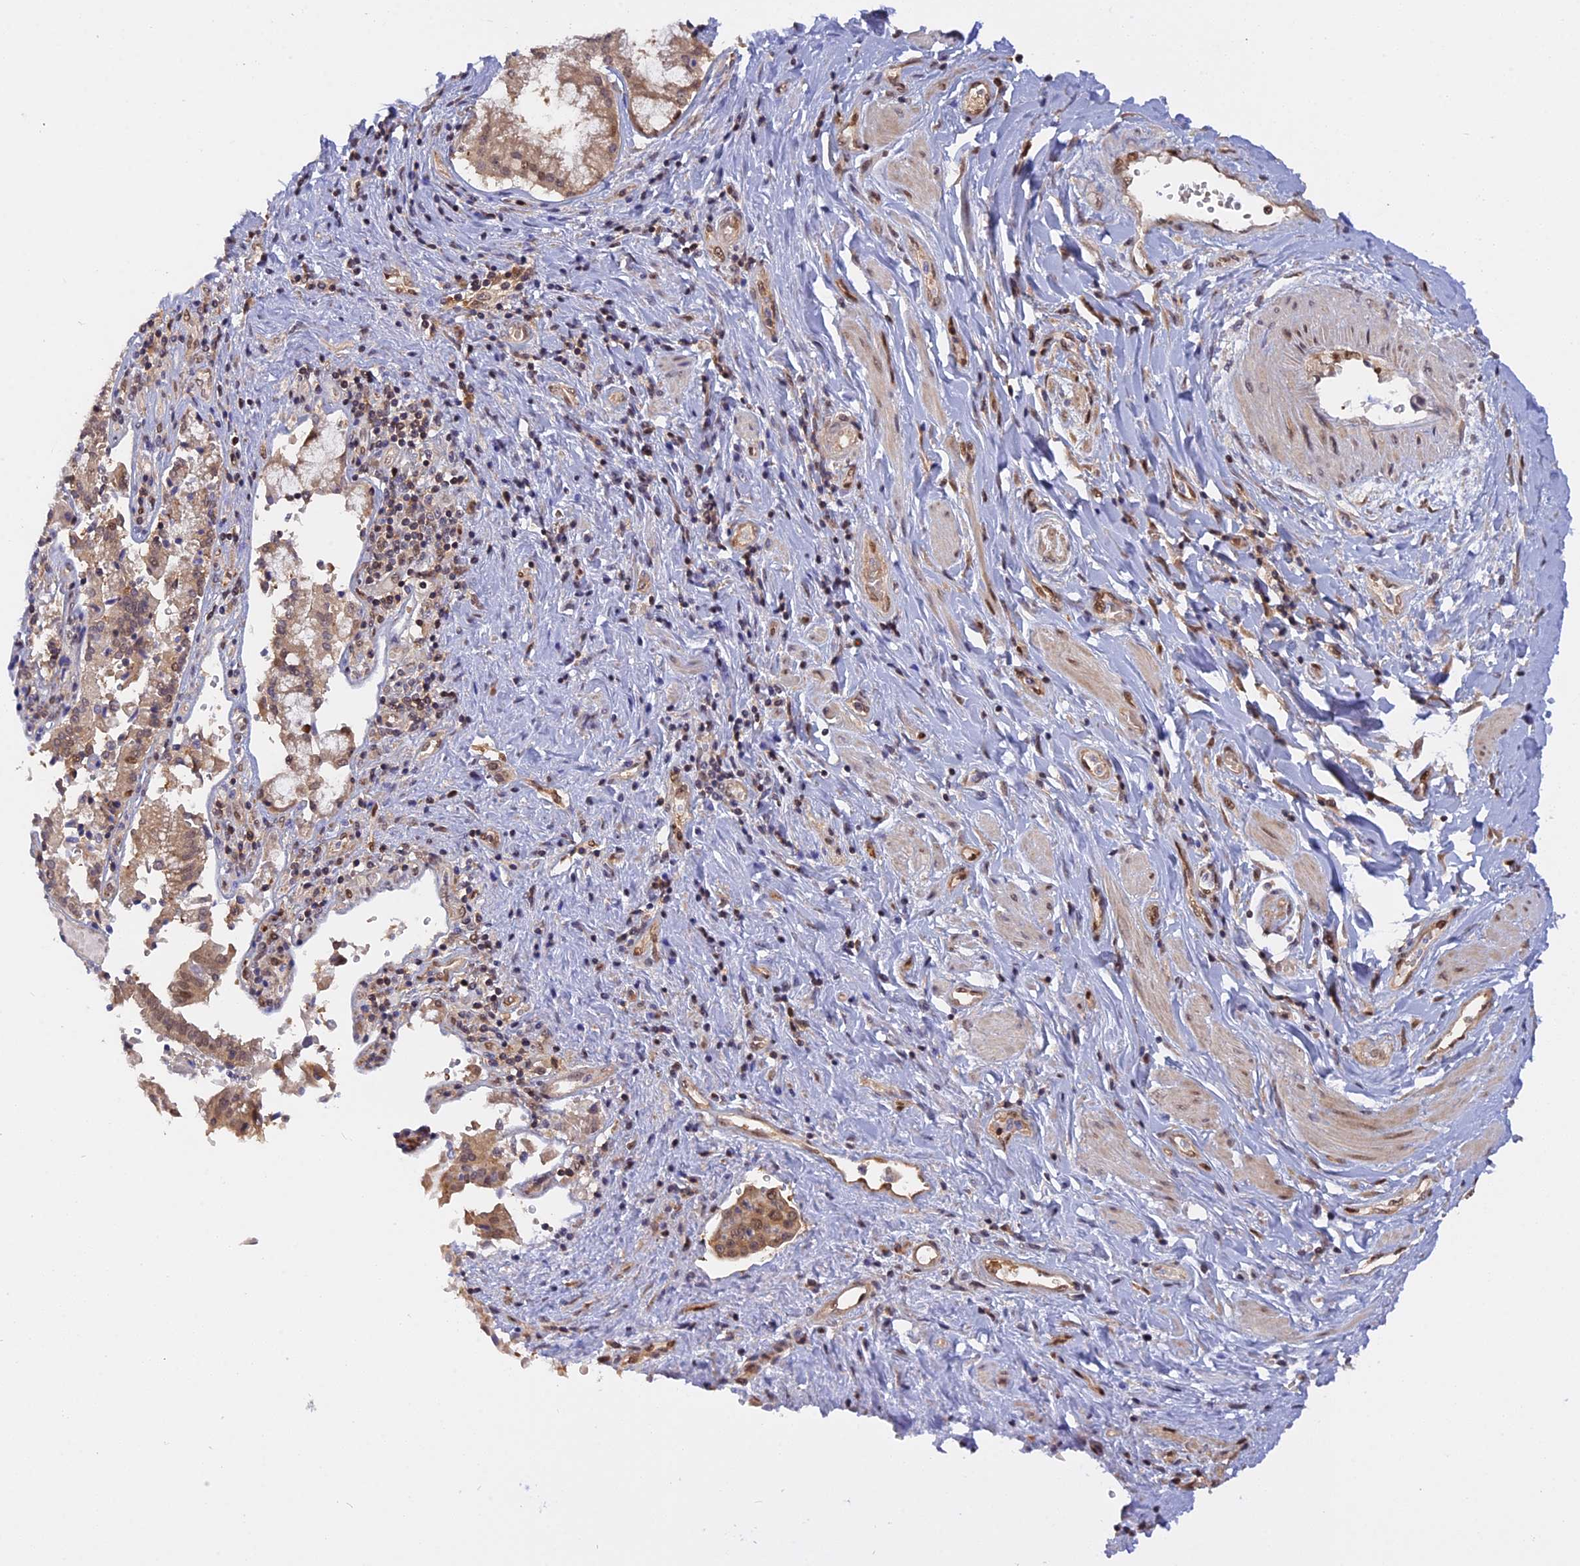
{"staining": {"intensity": "moderate", "quantity": "25%-75%", "location": "nuclear"}, "tissue": "pancreatic cancer", "cell_type": "Tumor cells", "image_type": "cancer", "snomed": [{"axis": "morphology", "description": "Adenocarcinoma, NOS"}, {"axis": "topography", "description": "Pancreas"}], "caption": "Approximately 25%-75% of tumor cells in pancreatic adenocarcinoma show moderate nuclear protein staining as visualized by brown immunohistochemical staining.", "gene": "ZNF428", "patient": {"sex": "male", "age": 46}}